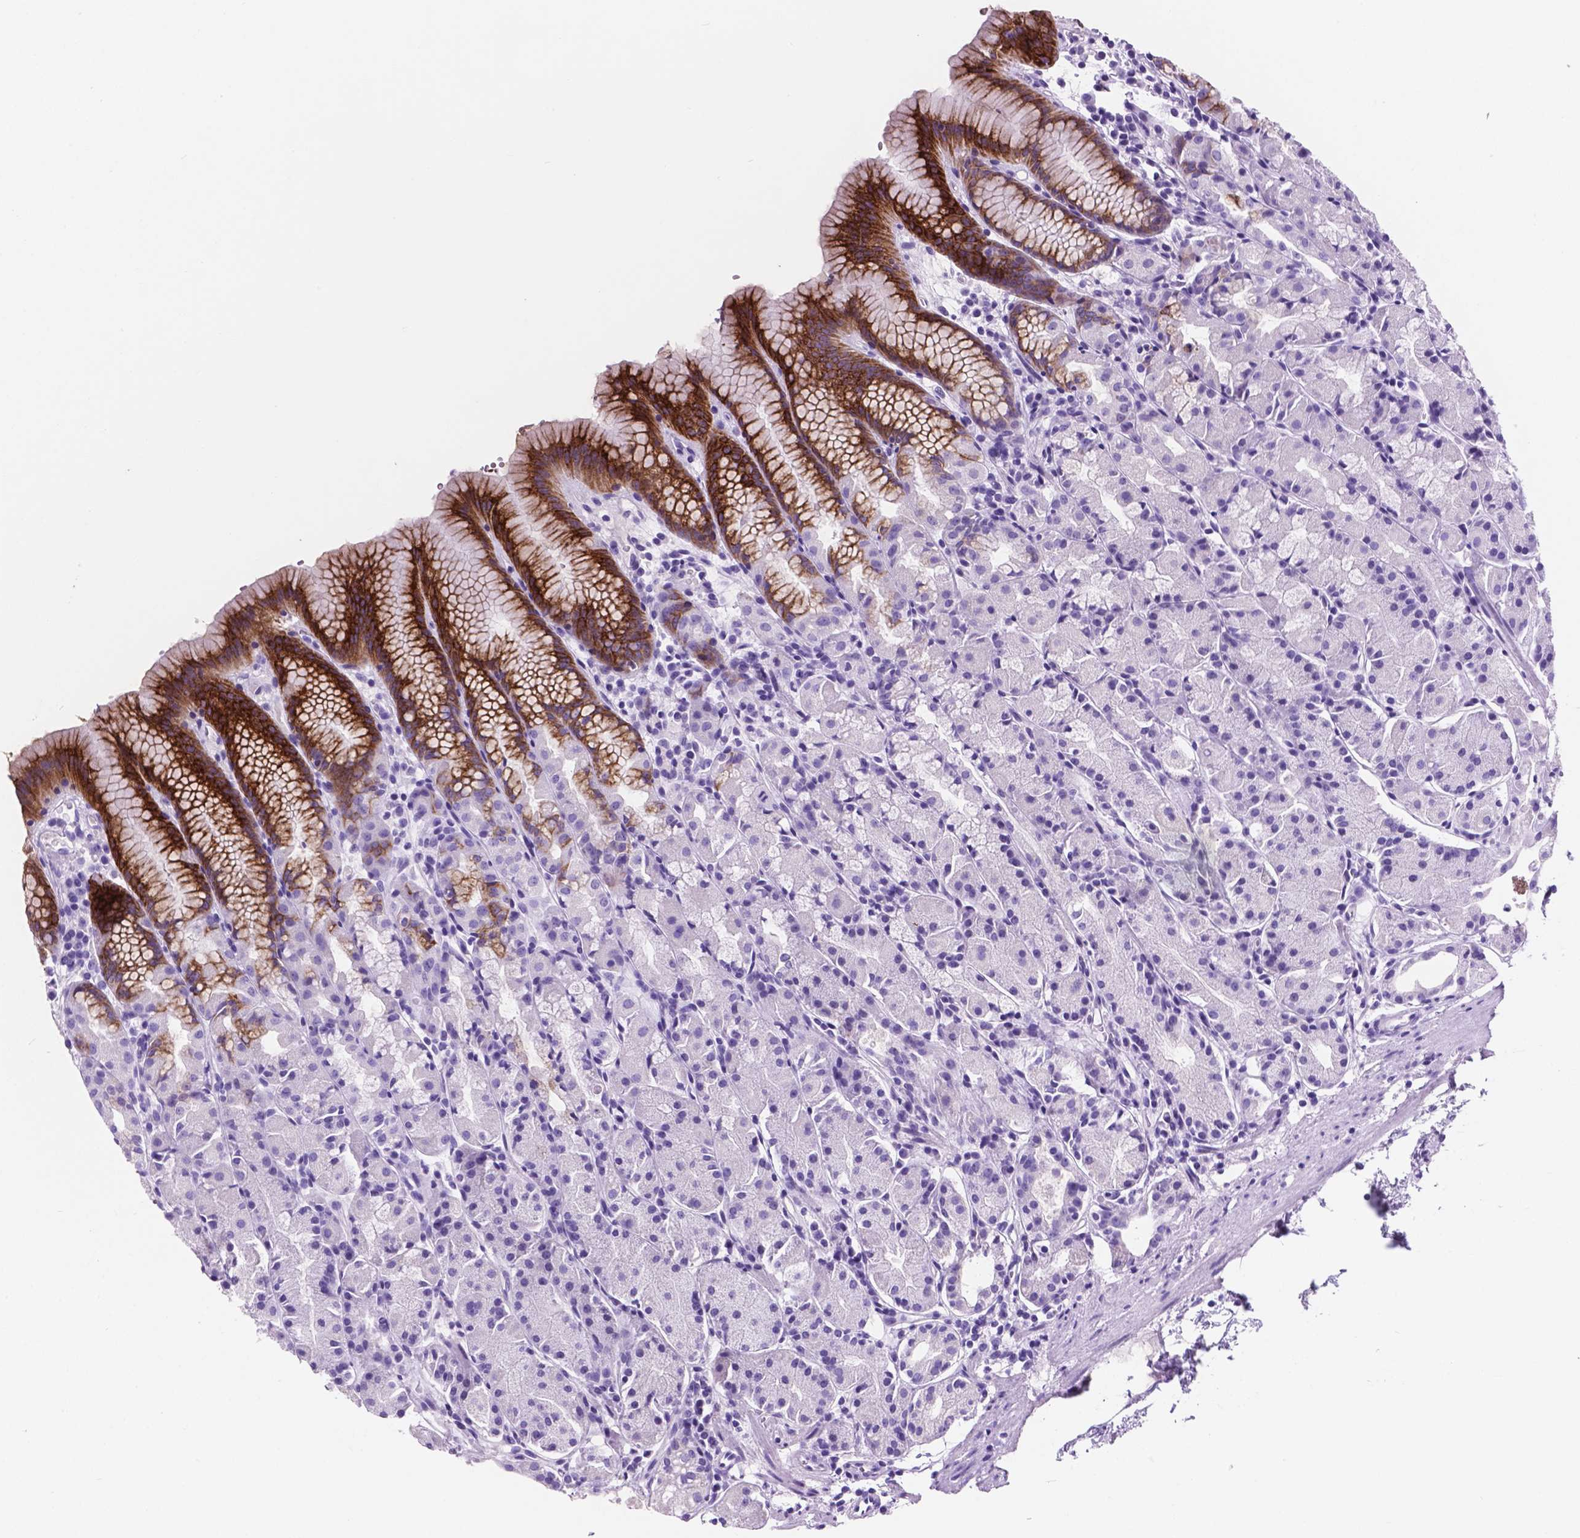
{"staining": {"intensity": "strong", "quantity": "25%-75%", "location": "cytoplasmic/membranous,nuclear"}, "tissue": "stomach", "cell_type": "Glandular cells", "image_type": "normal", "snomed": [{"axis": "morphology", "description": "Normal tissue, NOS"}, {"axis": "topography", "description": "Stomach, upper"}], "caption": "Immunohistochemical staining of normal stomach reveals strong cytoplasmic/membranous,nuclear protein expression in approximately 25%-75% of glandular cells. The staining is performed using DAB brown chromogen to label protein expression. The nuclei are counter-stained blue using hematoxylin.", "gene": "C17orf107", "patient": {"sex": "male", "age": 47}}